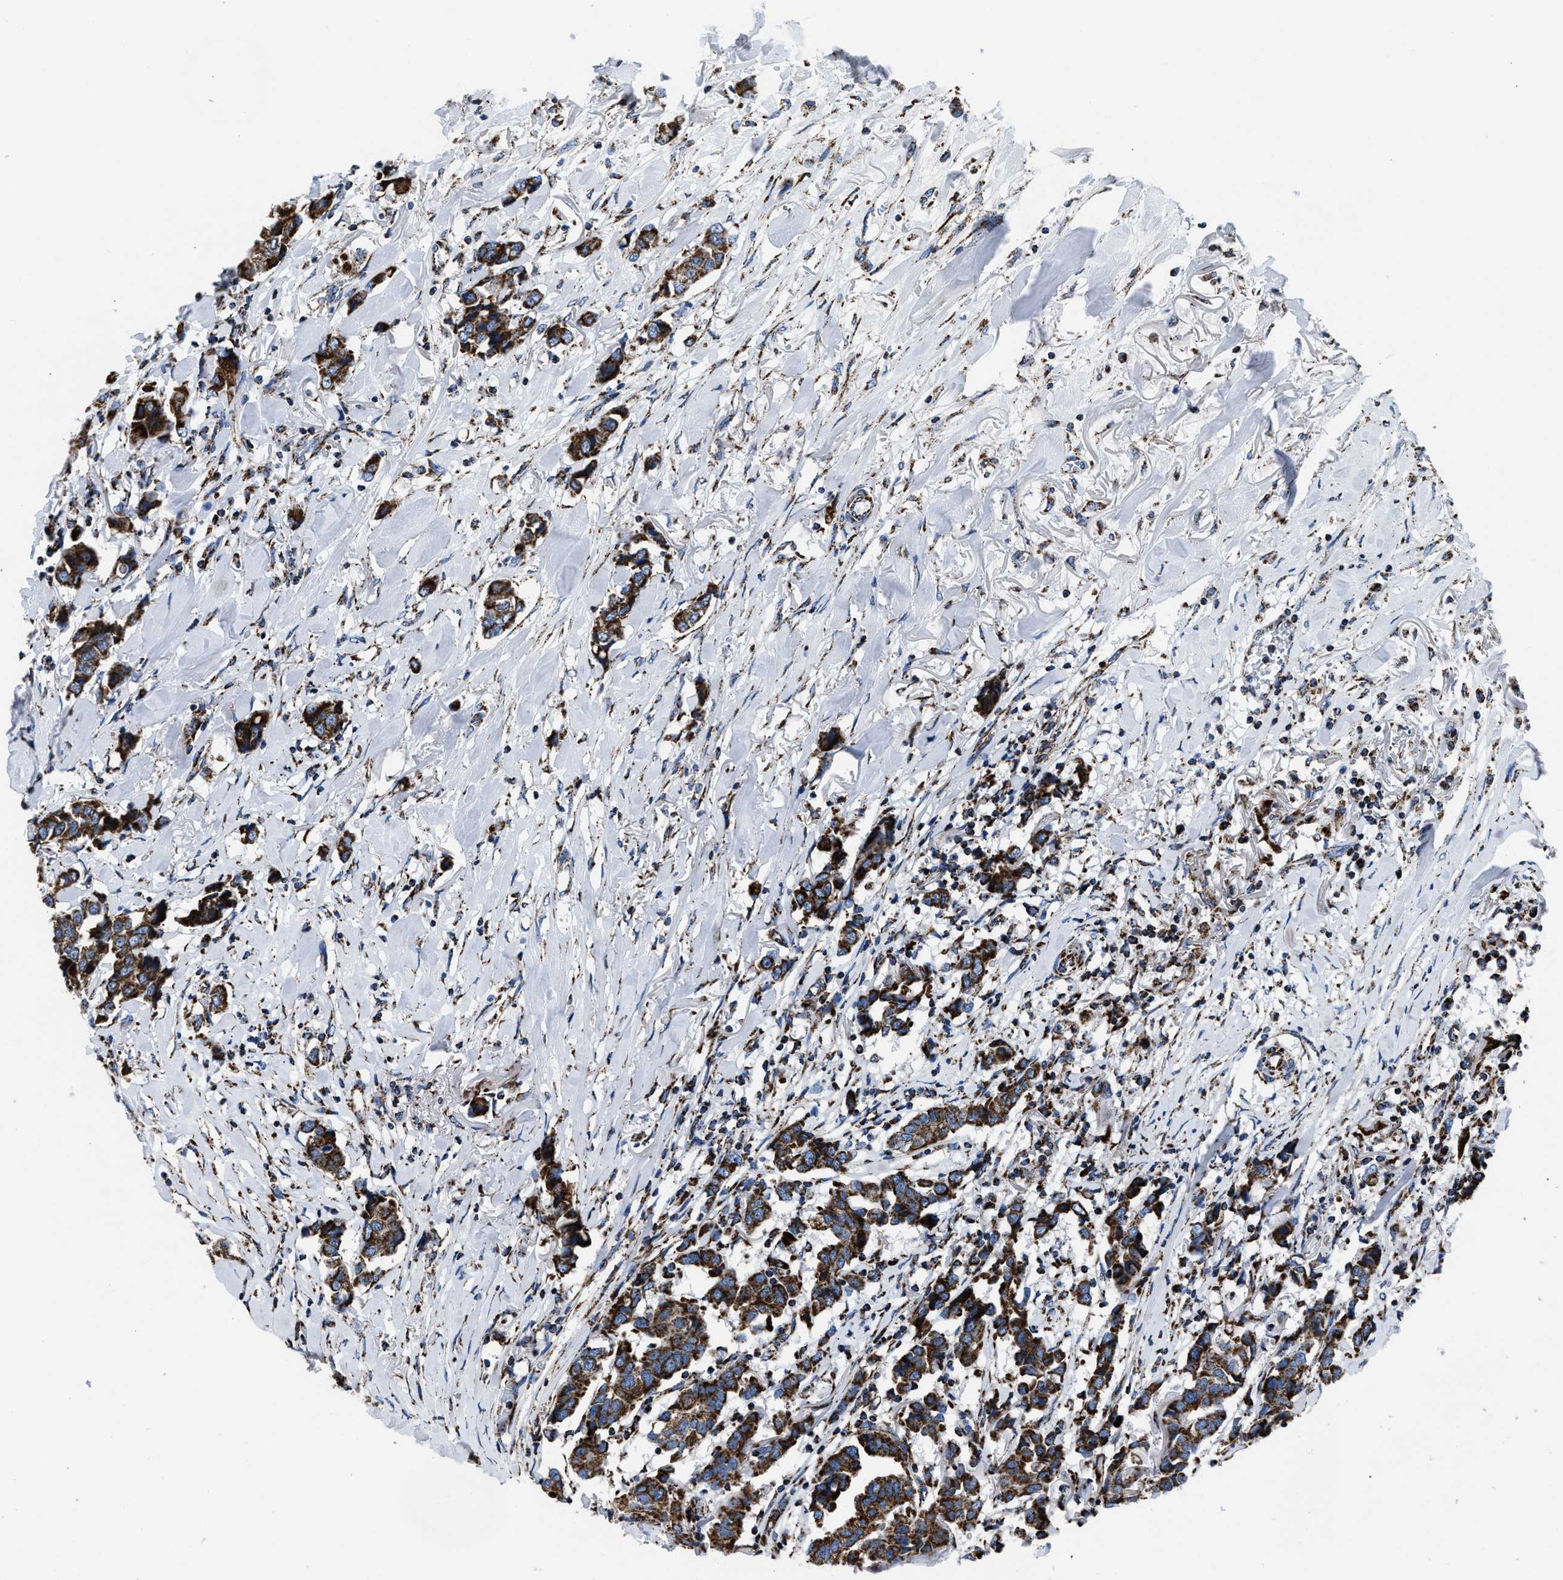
{"staining": {"intensity": "strong", "quantity": ">75%", "location": "cytoplasmic/membranous"}, "tissue": "breast cancer", "cell_type": "Tumor cells", "image_type": "cancer", "snomed": [{"axis": "morphology", "description": "Duct carcinoma"}, {"axis": "topography", "description": "Breast"}], "caption": "A histopathology image showing strong cytoplasmic/membranous expression in about >75% of tumor cells in breast cancer, as visualized by brown immunohistochemical staining.", "gene": "NSD3", "patient": {"sex": "female", "age": 80}}